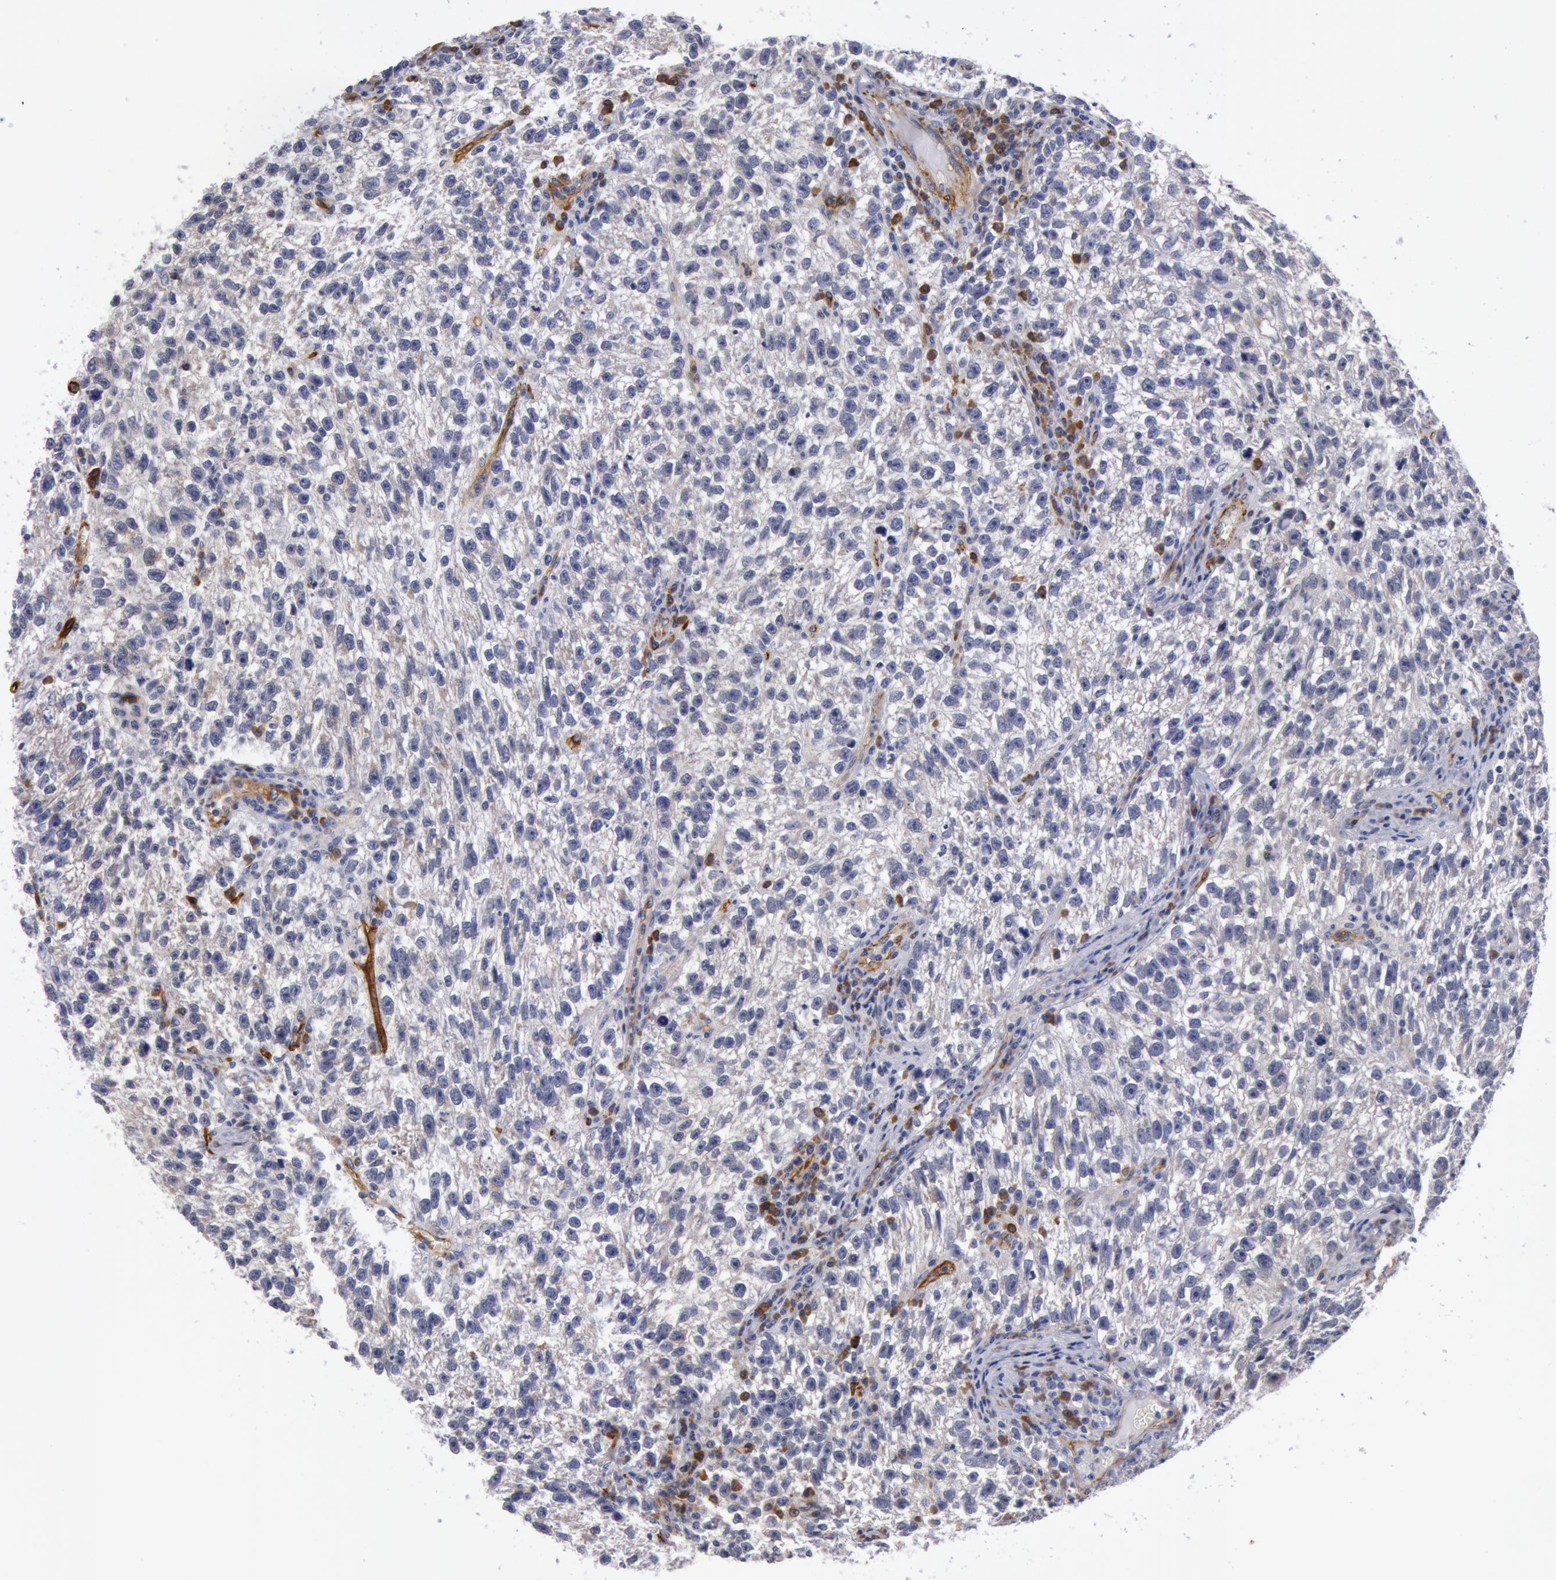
{"staining": {"intensity": "negative", "quantity": "none", "location": "none"}, "tissue": "testis cancer", "cell_type": "Tumor cells", "image_type": "cancer", "snomed": [{"axis": "morphology", "description": "Seminoma, NOS"}, {"axis": "topography", "description": "Testis"}], "caption": "IHC micrograph of human seminoma (testis) stained for a protein (brown), which exhibits no positivity in tumor cells.", "gene": "IL23A", "patient": {"sex": "male", "age": 38}}